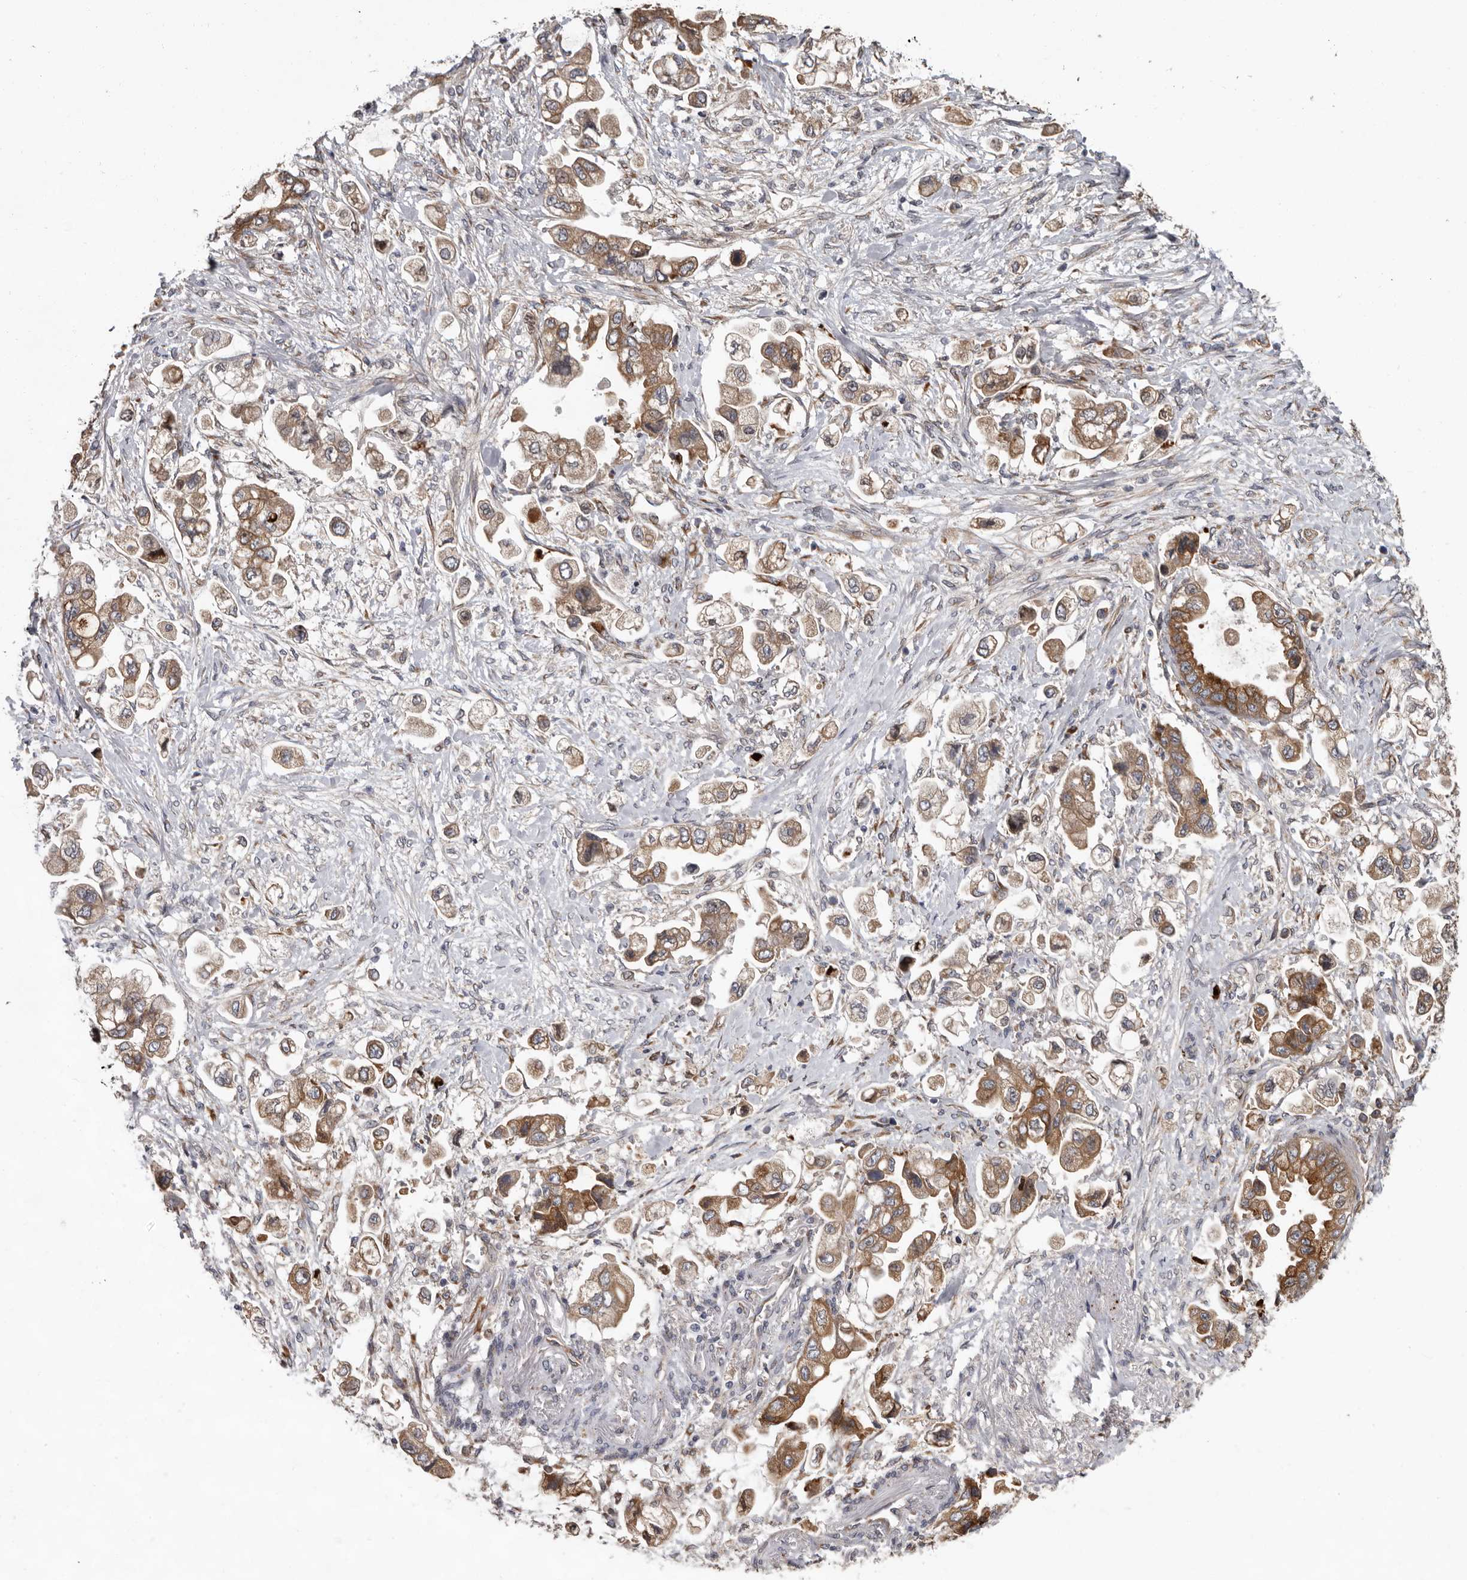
{"staining": {"intensity": "moderate", "quantity": ">75%", "location": "cytoplasmic/membranous"}, "tissue": "stomach cancer", "cell_type": "Tumor cells", "image_type": "cancer", "snomed": [{"axis": "morphology", "description": "Adenocarcinoma, NOS"}, {"axis": "topography", "description": "Stomach"}], "caption": "Immunohistochemical staining of stomach cancer (adenocarcinoma) shows medium levels of moderate cytoplasmic/membranous protein positivity in approximately >75% of tumor cells.", "gene": "MTF1", "patient": {"sex": "male", "age": 62}}